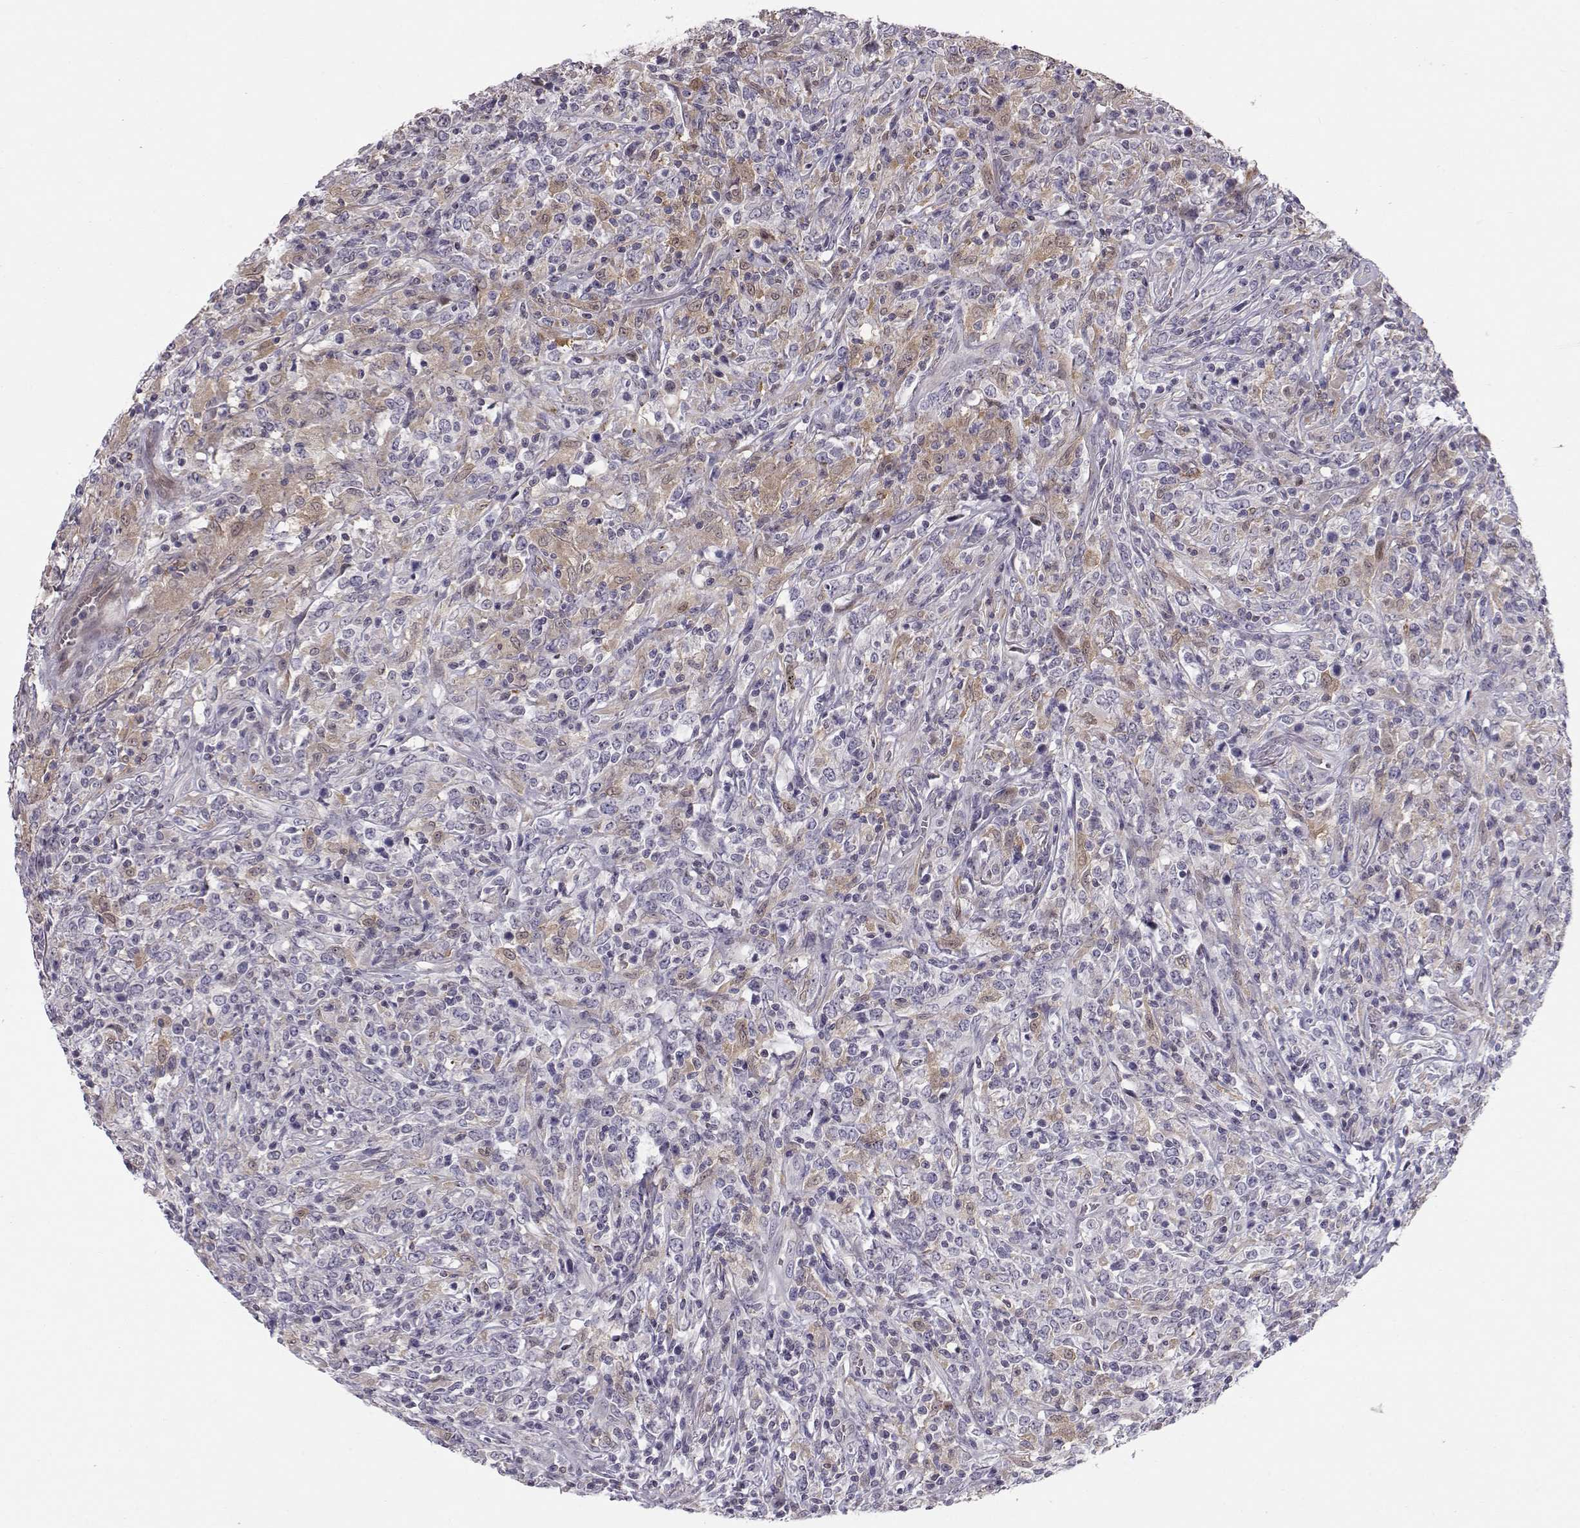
{"staining": {"intensity": "weak", "quantity": "<25%", "location": "cytoplasmic/membranous"}, "tissue": "lymphoma", "cell_type": "Tumor cells", "image_type": "cancer", "snomed": [{"axis": "morphology", "description": "Malignant lymphoma, non-Hodgkin's type, High grade"}, {"axis": "topography", "description": "Lung"}], "caption": "Immunohistochemistry (IHC) histopathology image of high-grade malignant lymphoma, non-Hodgkin's type stained for a protein (brown), which displays no positivity in tumor cells. (Brightfield microscopy of DAB (3,3'-diaminobenzidine) immunohistochemistry at high magnification).", "gene": "NPVF", "patient": {"sex": "male", "age": 79}}